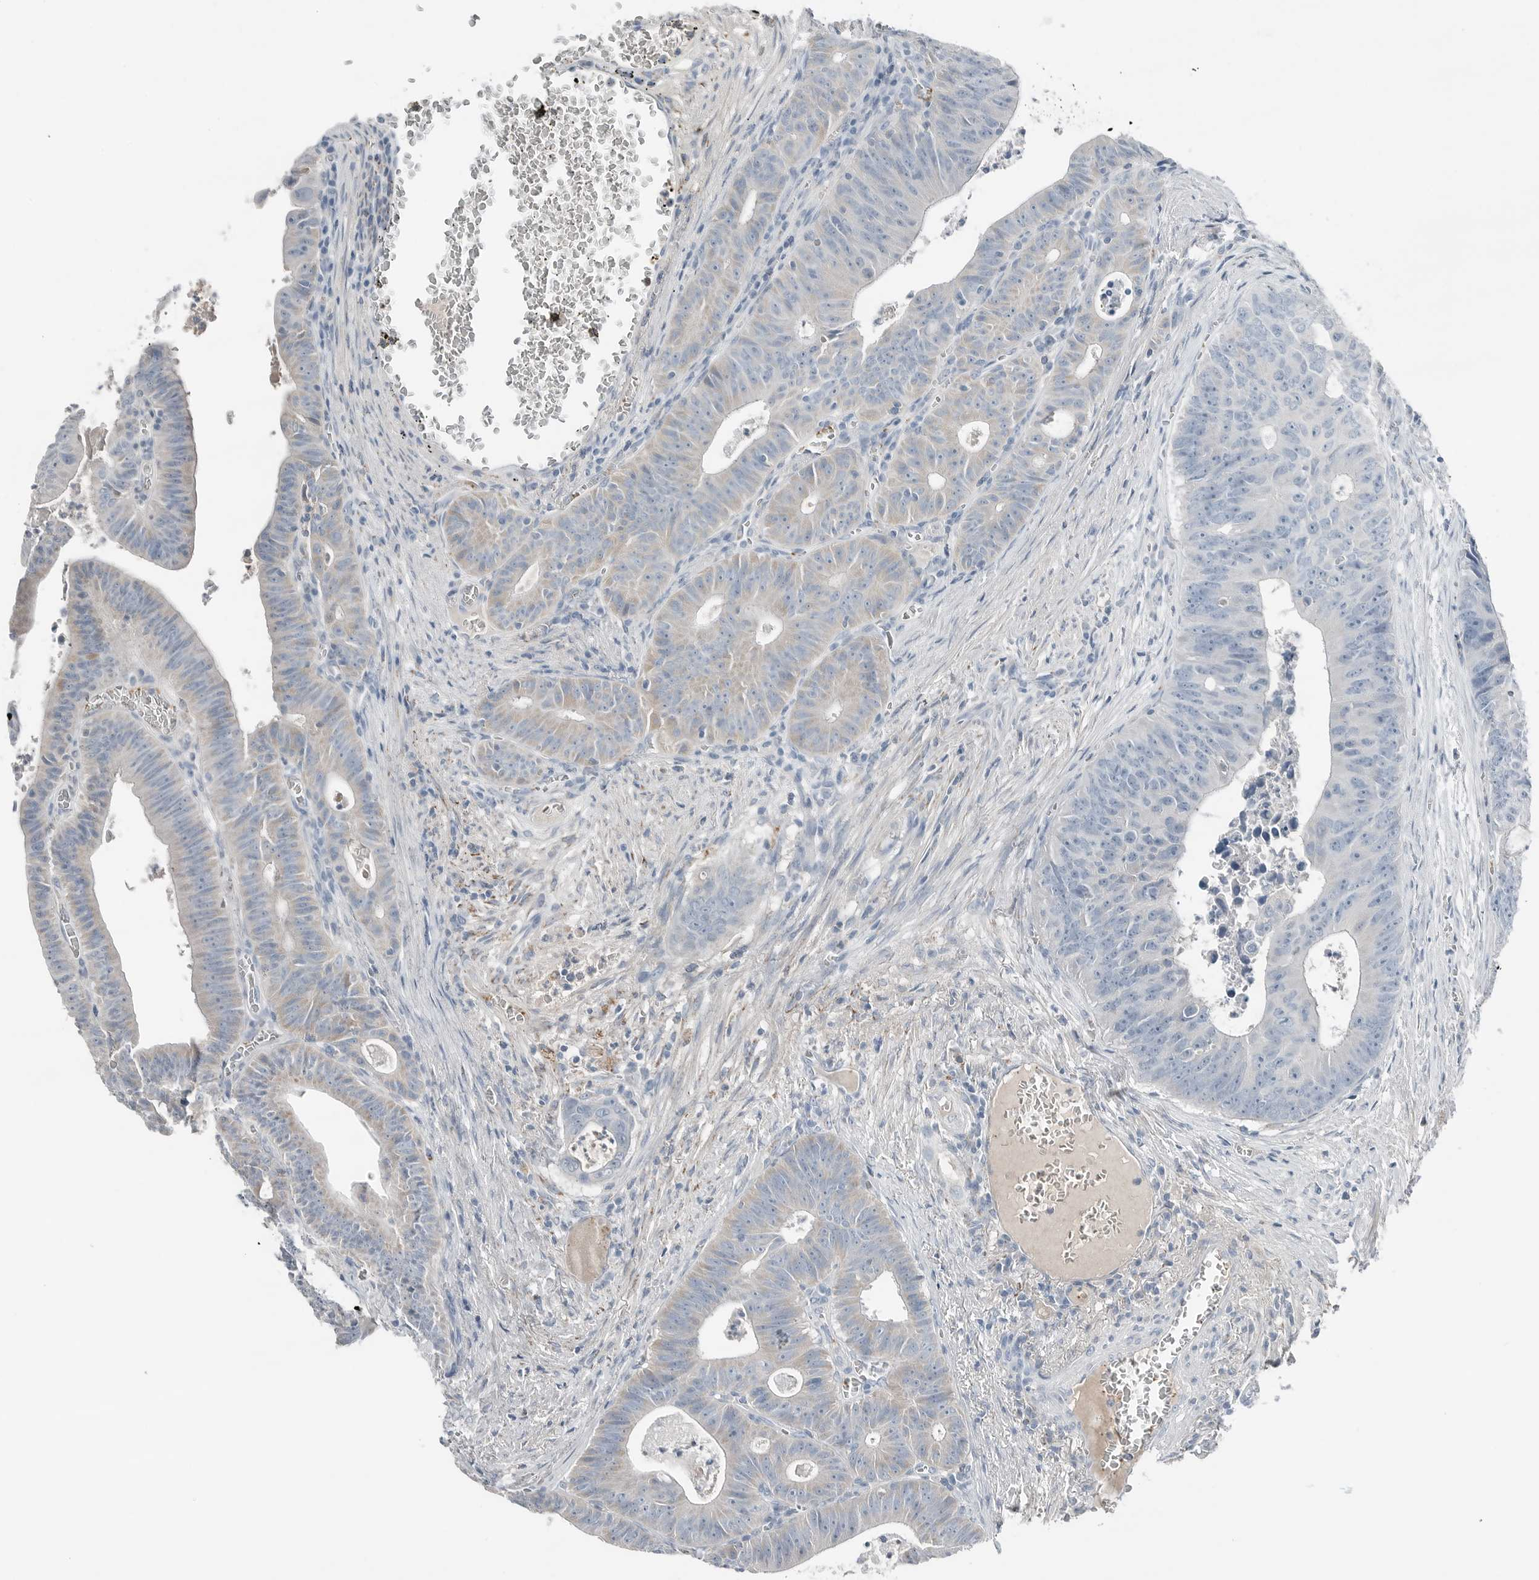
{"staining": {"intensity": "negative", "quantity": "none", "location": "none"}, "tissue": "colorectal cancer", "cell_type": "Tumor cells", "image_type": "cancer", "snomed": [{"axis": "morphology", "description": "Adenocarcinoma, NOS"}, {"axis": "topography", "description": "Colon"}], "caption": "Human colorectal adenocarcinoma stained for a protein using immunohistochemistry (IHC) exhibits no positivity in tumor cells.", "gene": "SERPINB7", "patient": {"sex": "male", "age": 87}}